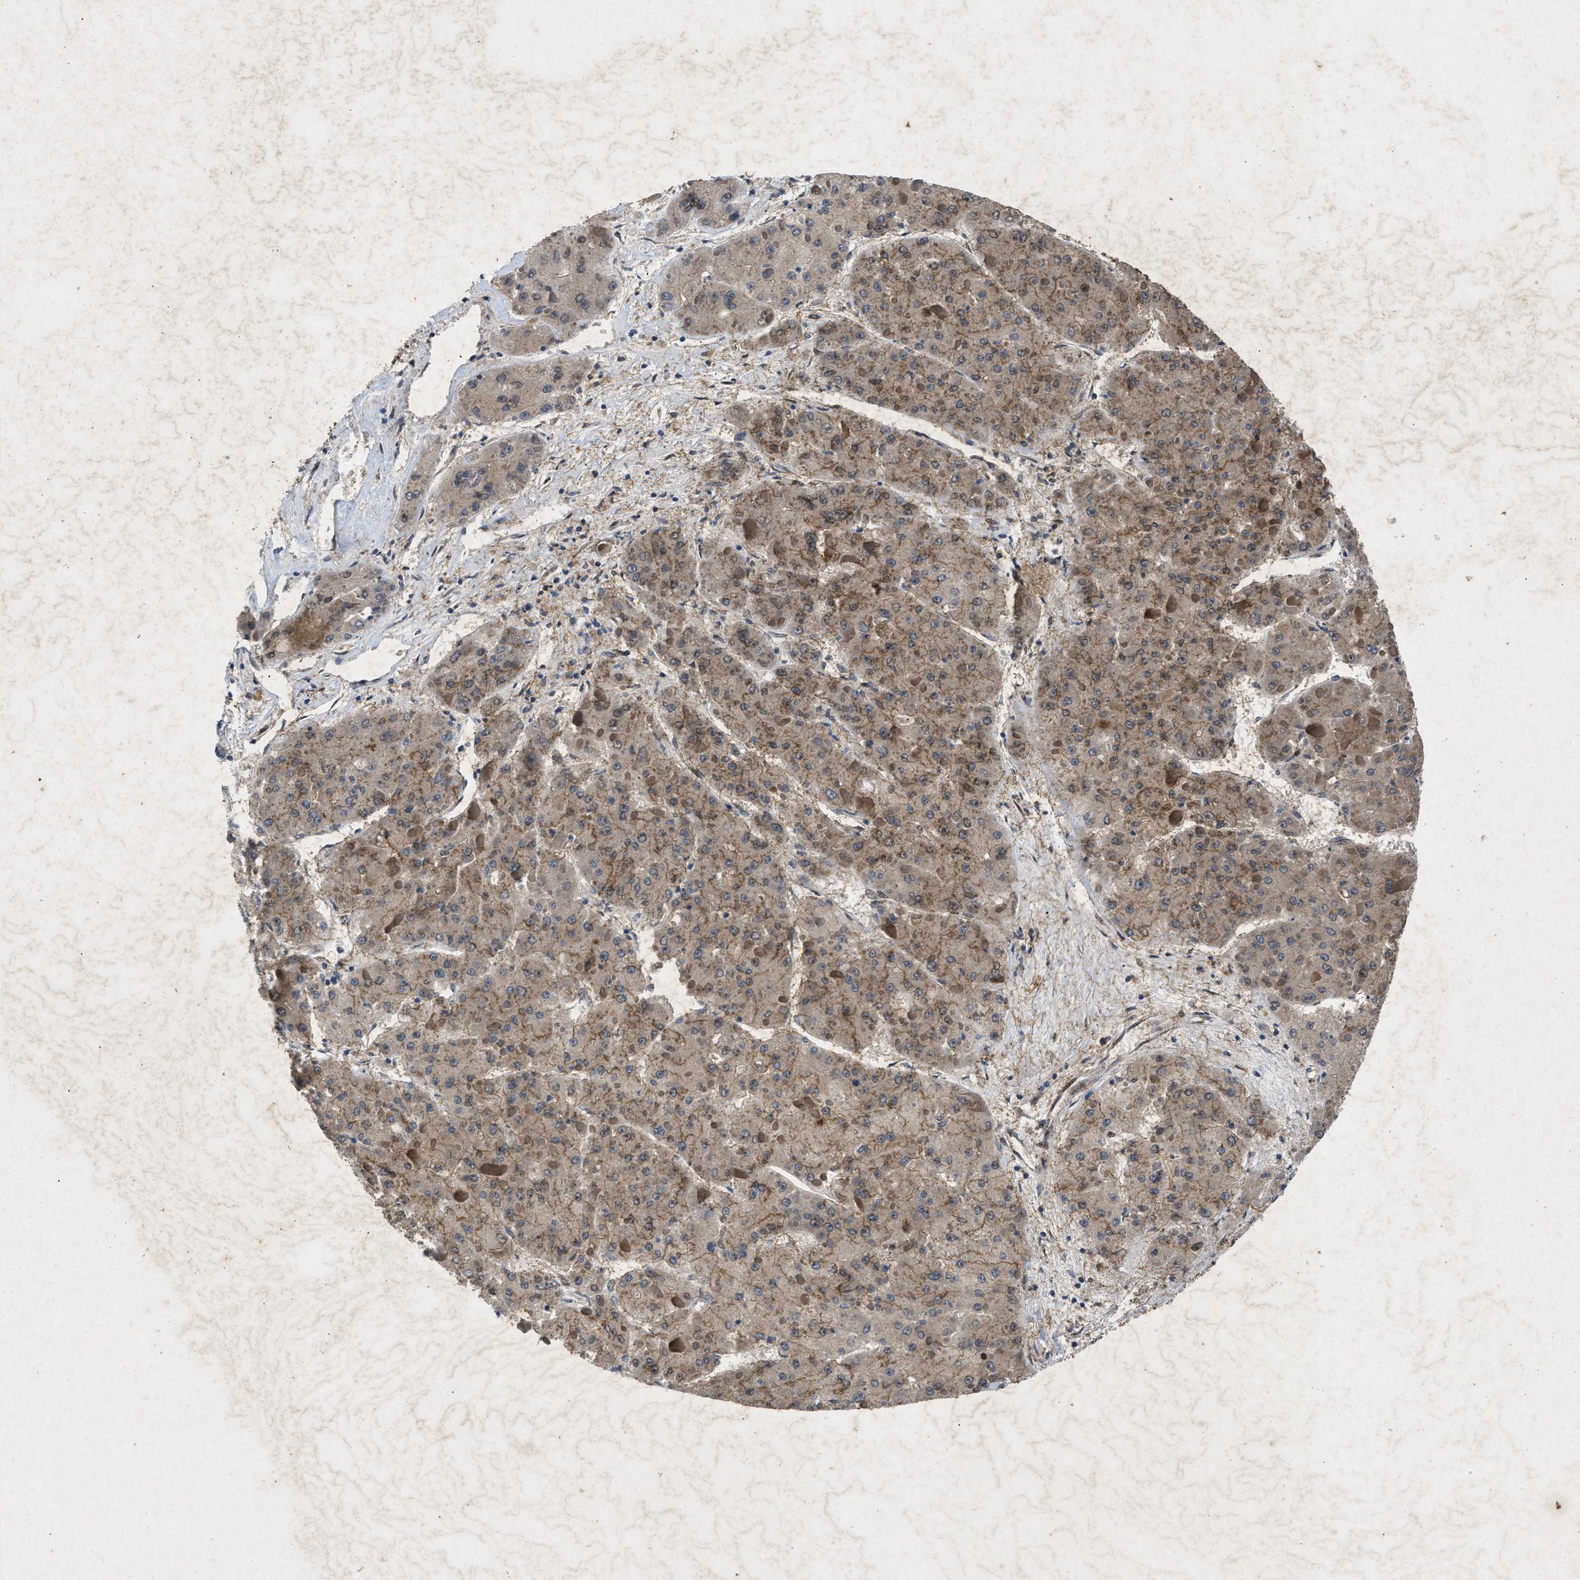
{"staining": {"intensity": "moderate", "quantity": ">75%", "location": "cytoplasmic/membranous"}, "tissue": "liver cancer", "cell_type": "Tumor cells", "image_type": "cancer", "snomed": [{"axis": "morphology", "description": "Carcinoma, Hepatocellular, NOS"}, {"axis": "topography", "description": "Liver"}], "caption": "A brown stain shows moderate cytoplasmic/membranous expression of a protein in hepatocellular carcinoma (liver) tumor cells.", "gene": "PRKG2", "patient": {"sex": "female", "age": 73}}